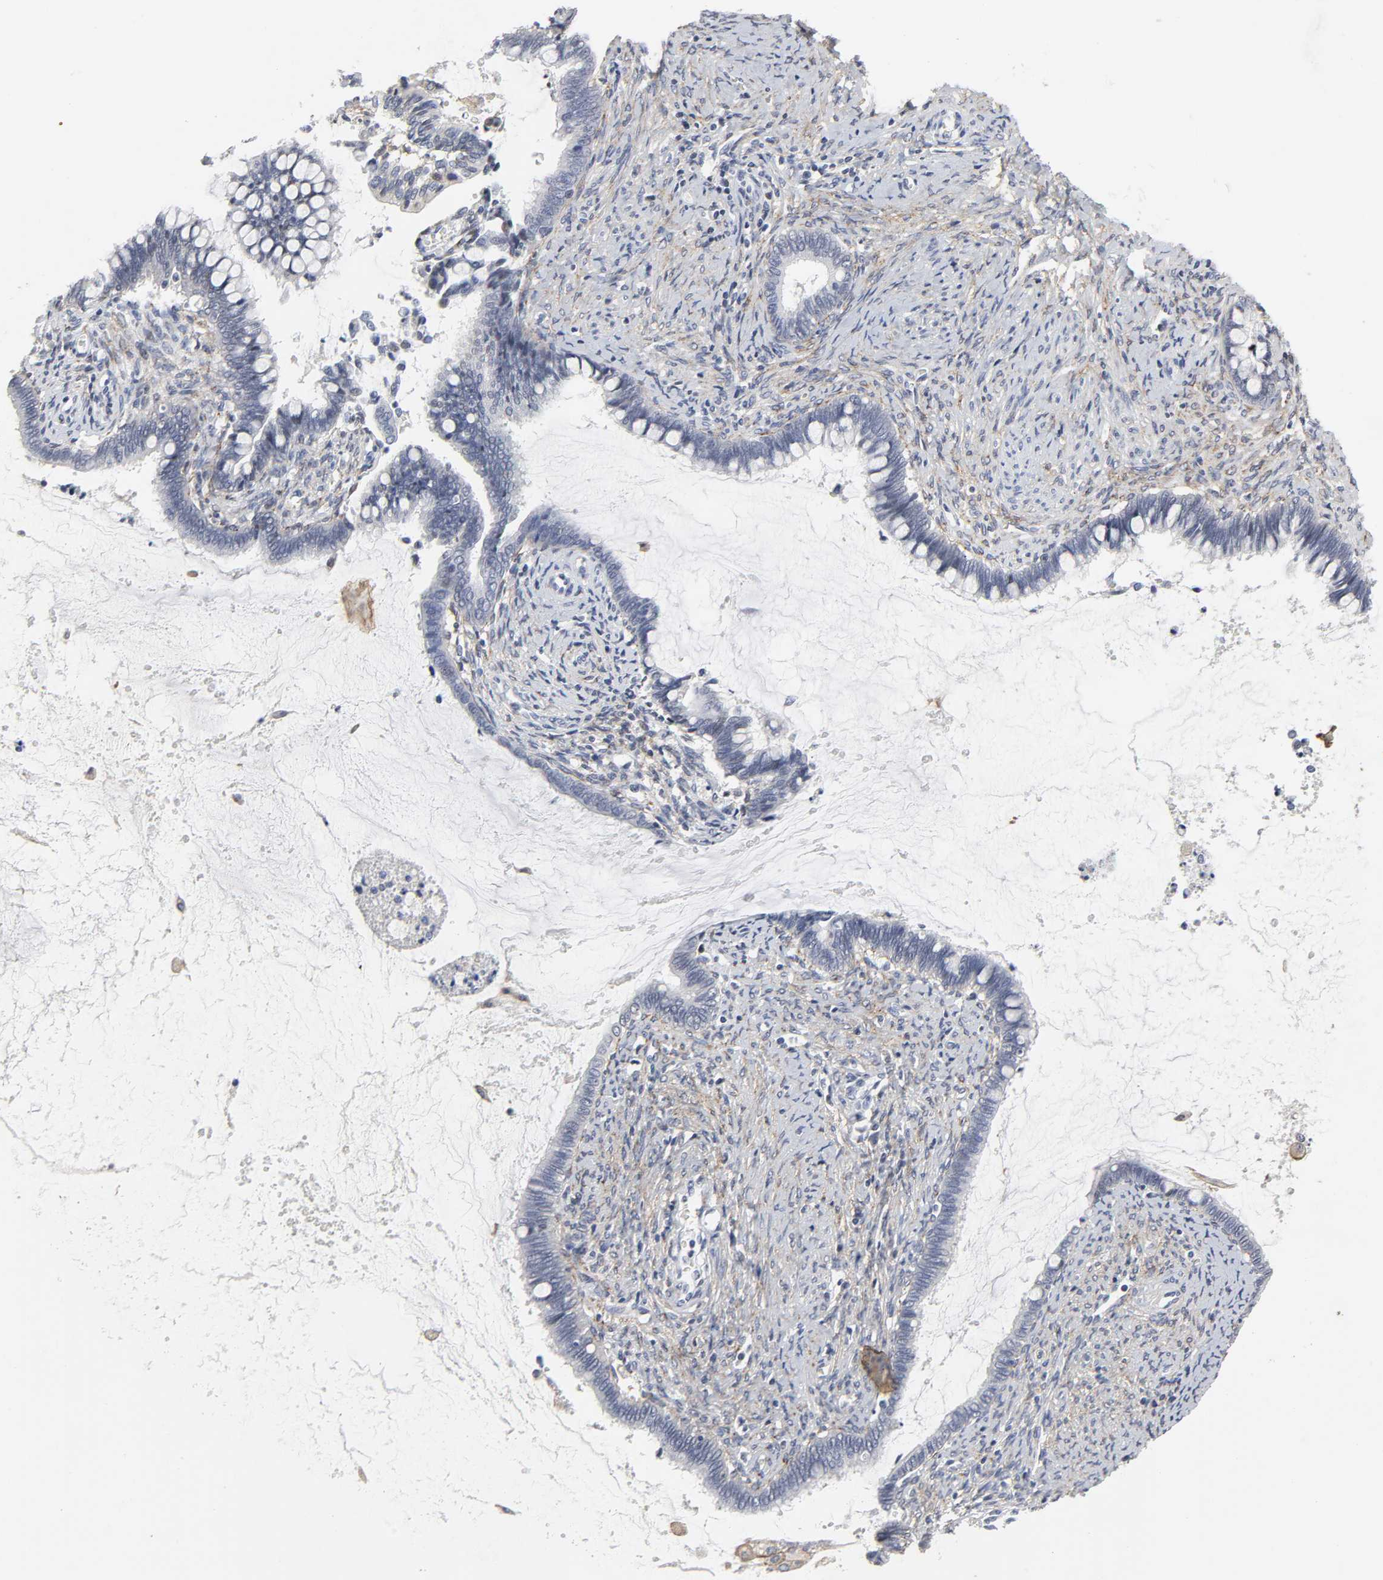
{"staining": {"intensity": "negative", "quantity": "none", "location": "none"}, "tissue": "cervical cancer", "cell_type": "Tumor cells", "image_type": "cancer", "snomed": [{"axis": "morphology", "description": "Adenocarcinoma, NOS"}, {"axis": "topography", "description": "Cervix"}], "caption": "The micrograph reveals no staining of tumor cells in cervical adenocarcinoma. Nuclei are stained in blue.", "gene": "LRP1", "patient": {"sex": "female", "age": 44}}